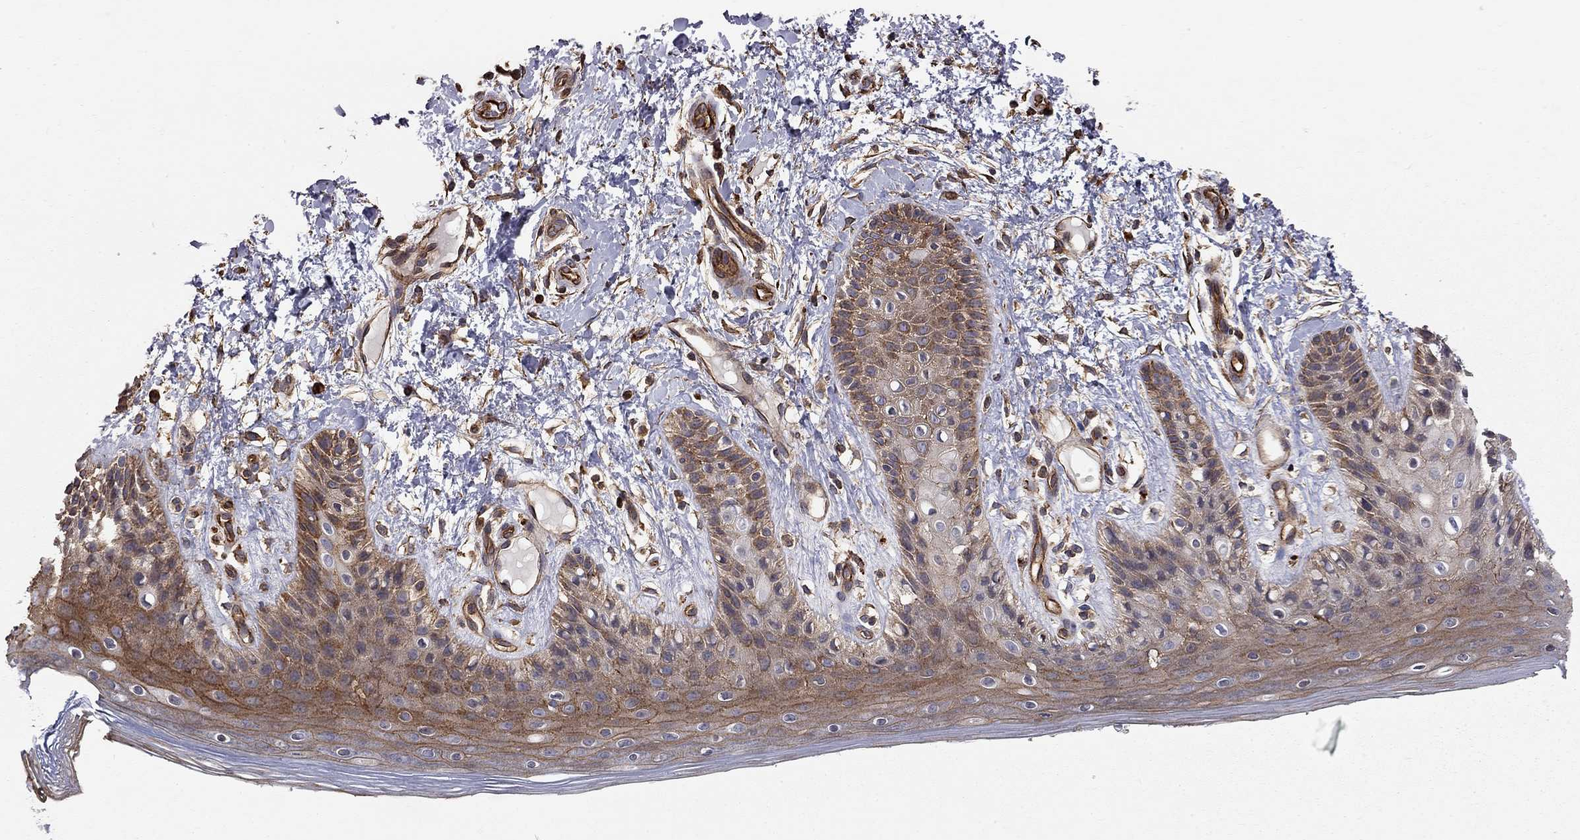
{"staining": {"intensity": "strong", "quantity": ">75%", "location": "cytoplasmic/membranous"}, "tissue": "skin", "cell_type": "Epidermal cells", "image_type": "normal", "snomed": [{"axis": "morphology", "description": "Normal tissue, NOS"}, {"axis": "topography", "description": "Anal"}], "caption": "Strong cytoplasmic/membranous positivity for a protein is appreciated in approximately >75% of epidermal cells of unremarkable skin using IHC.", "gene": "RASEF", "patient": {"sex": "male", "age": 36}}